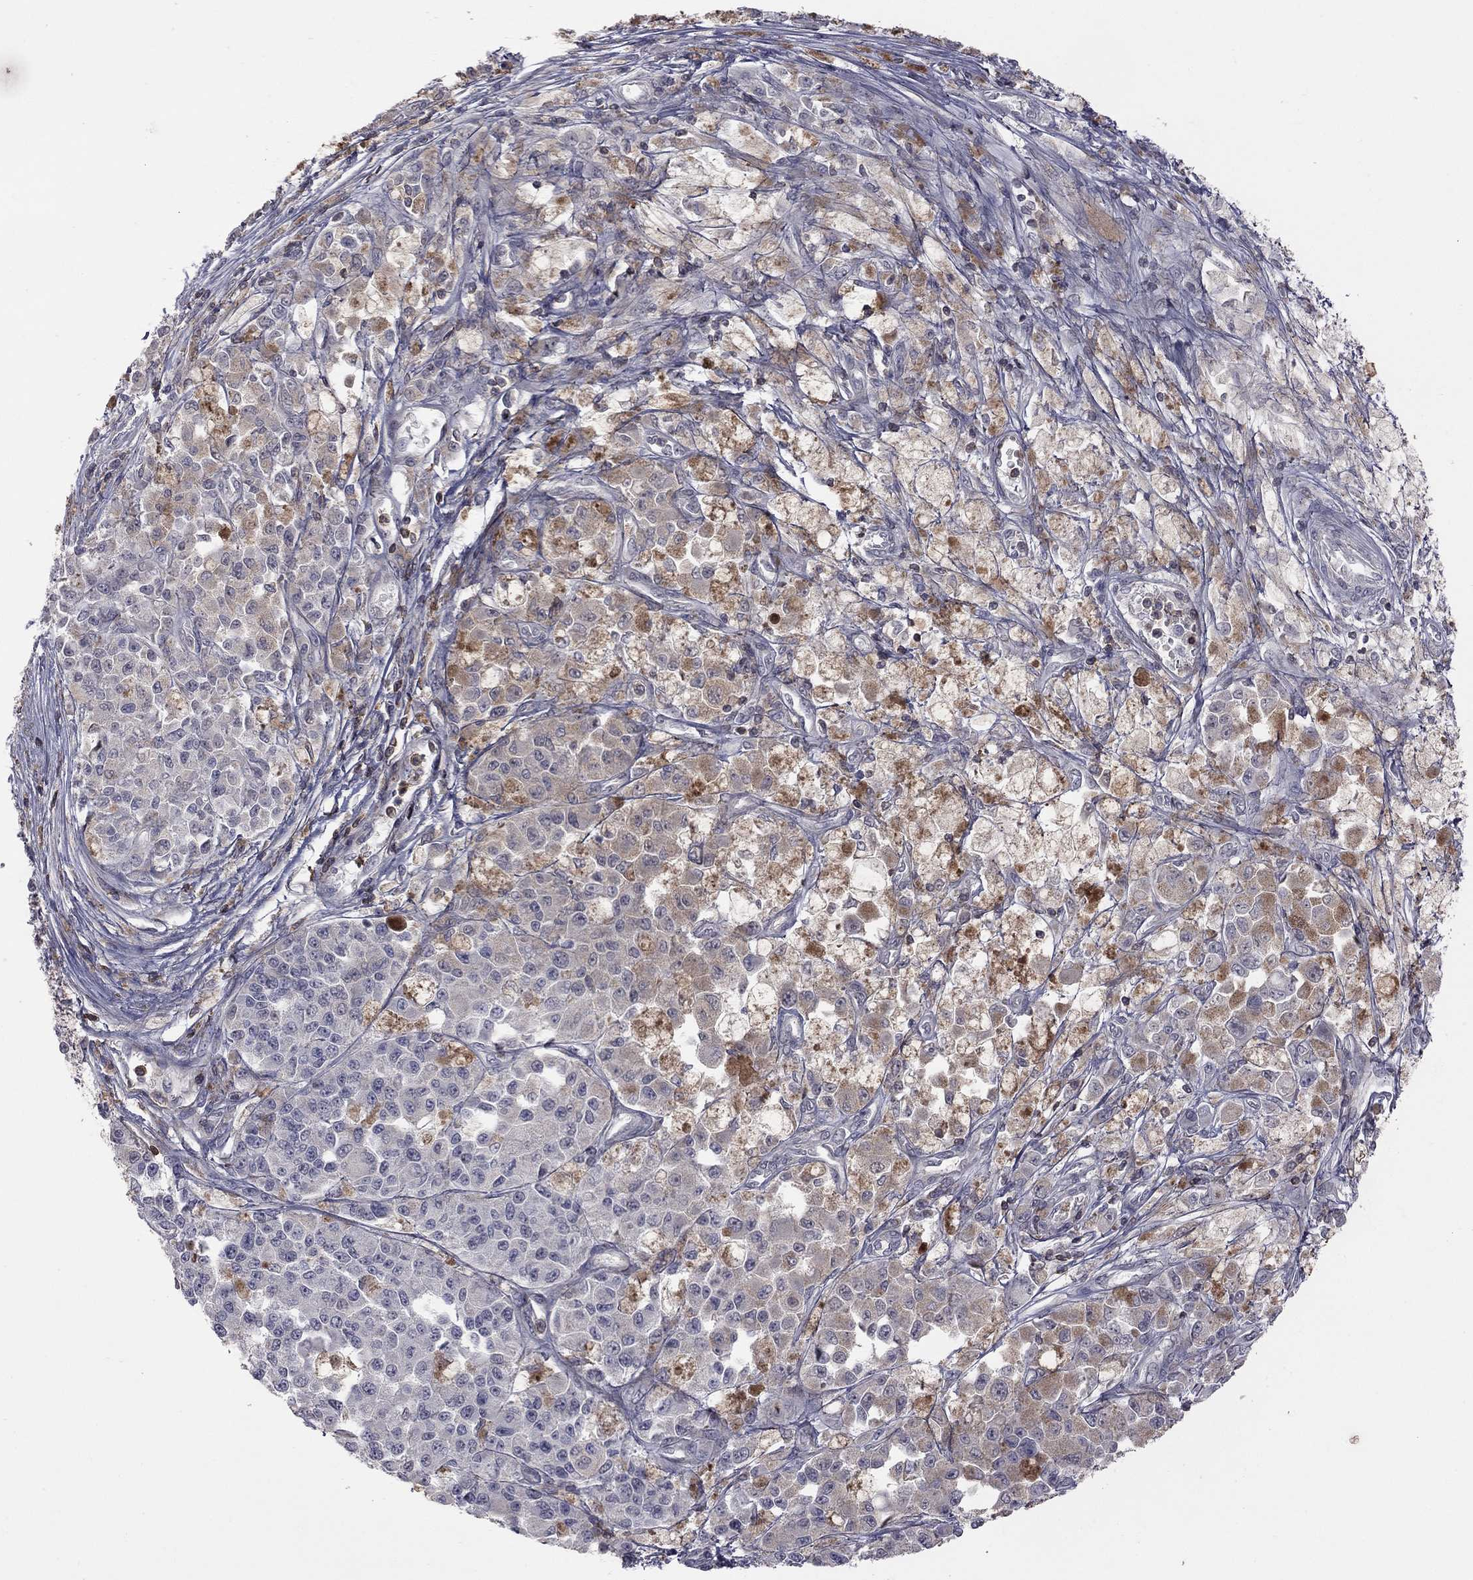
{"staining": {"intensity": "negative", "quantity": "none", "location": "none"}, "tissue": "melanoma", "cell_type": "Tumor cells", "image_type": "cancer", "snomed": [{"axis": "morphology", "description": "Malignant melanoma, NOS"}, {"axis": "topography", "description": "Skin"}], "caption": "Immunohistochemistry of malignant melanoma demonstrates no positivity in tumor cells.", "gene": "IPCEF1", "patient": {"sex": "female", "age": 58}}